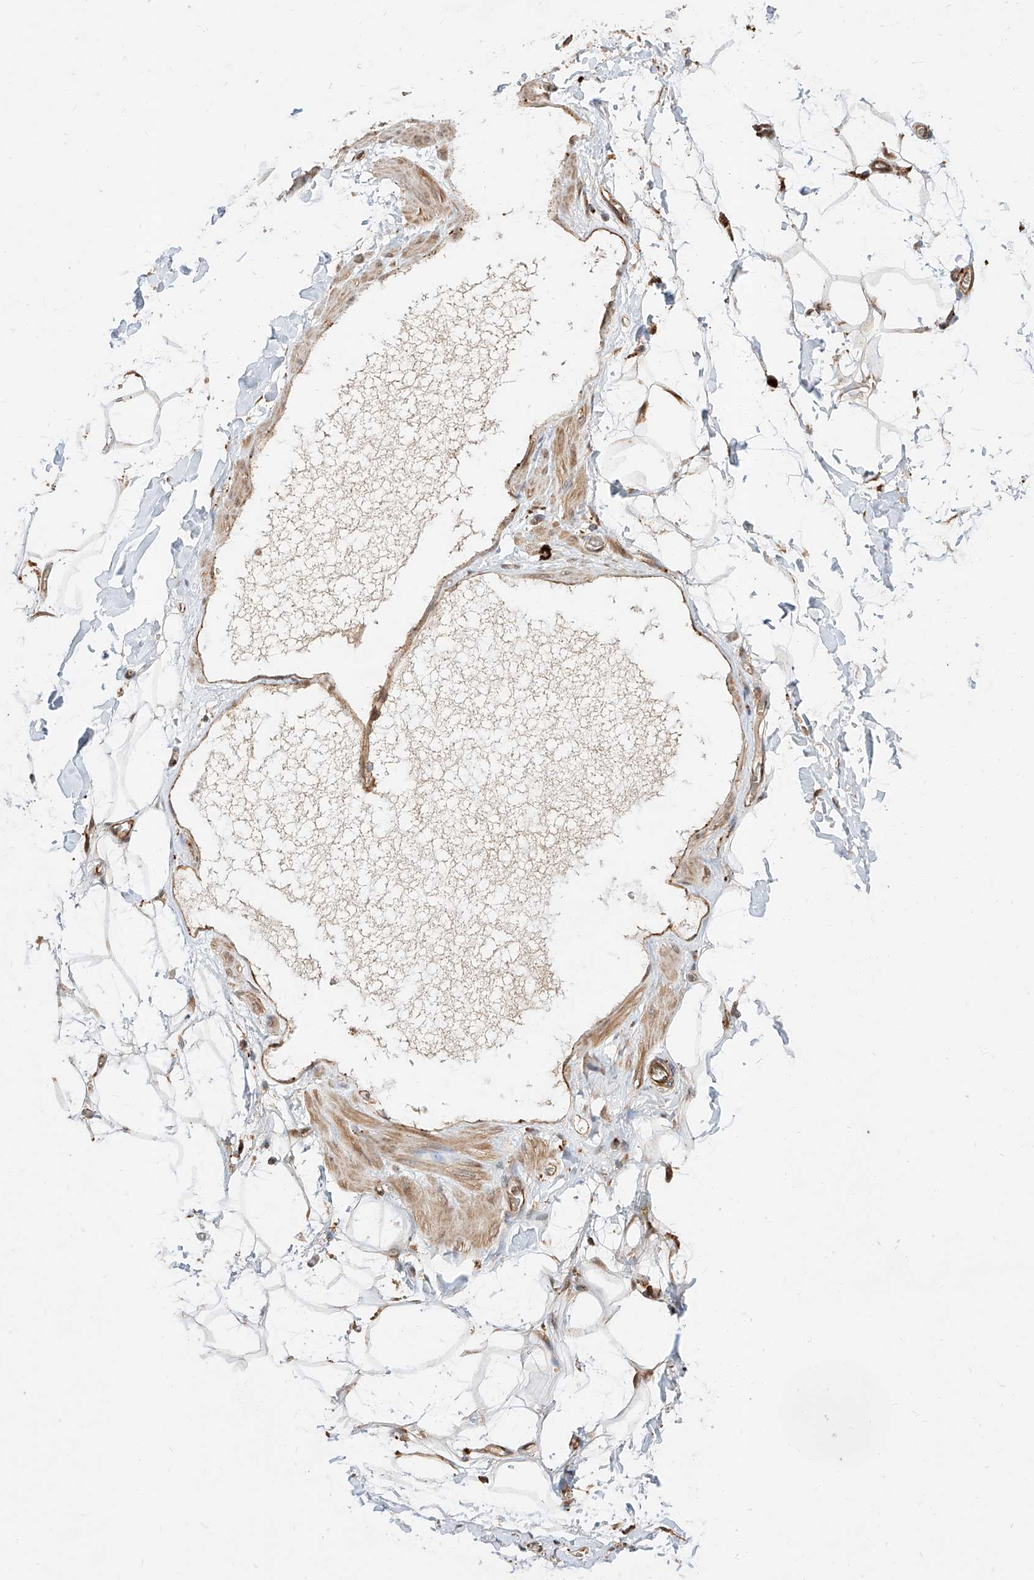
{"staining": {"intensity": "moderate", "quantity": ">75%", "location": "cytoplasmic/membranous"}, "tissue": "adipose tissue", "cell_type": "Adipocytes", "image_type": "normal", "snomed": [{"axis": "morphology", "description": "Normal tissue, NOS"}, {"axis": "morphology", "description": "Adenocarcinoma, NOS"}, {"axis": "topography", "description": "Pancreas"}, {"axis": "topography", "description": "Peripheral nerve tissue"}], "caption": "This is a photomicrograph of immunohistochemistry (IHC) staining of unremarkable adipose tissue, which shows moderate staining in the cytoplasmic/membranous of adipocytes.", "gene": "DIRAS3", "patient": {"sex": "male", "age": 59}}